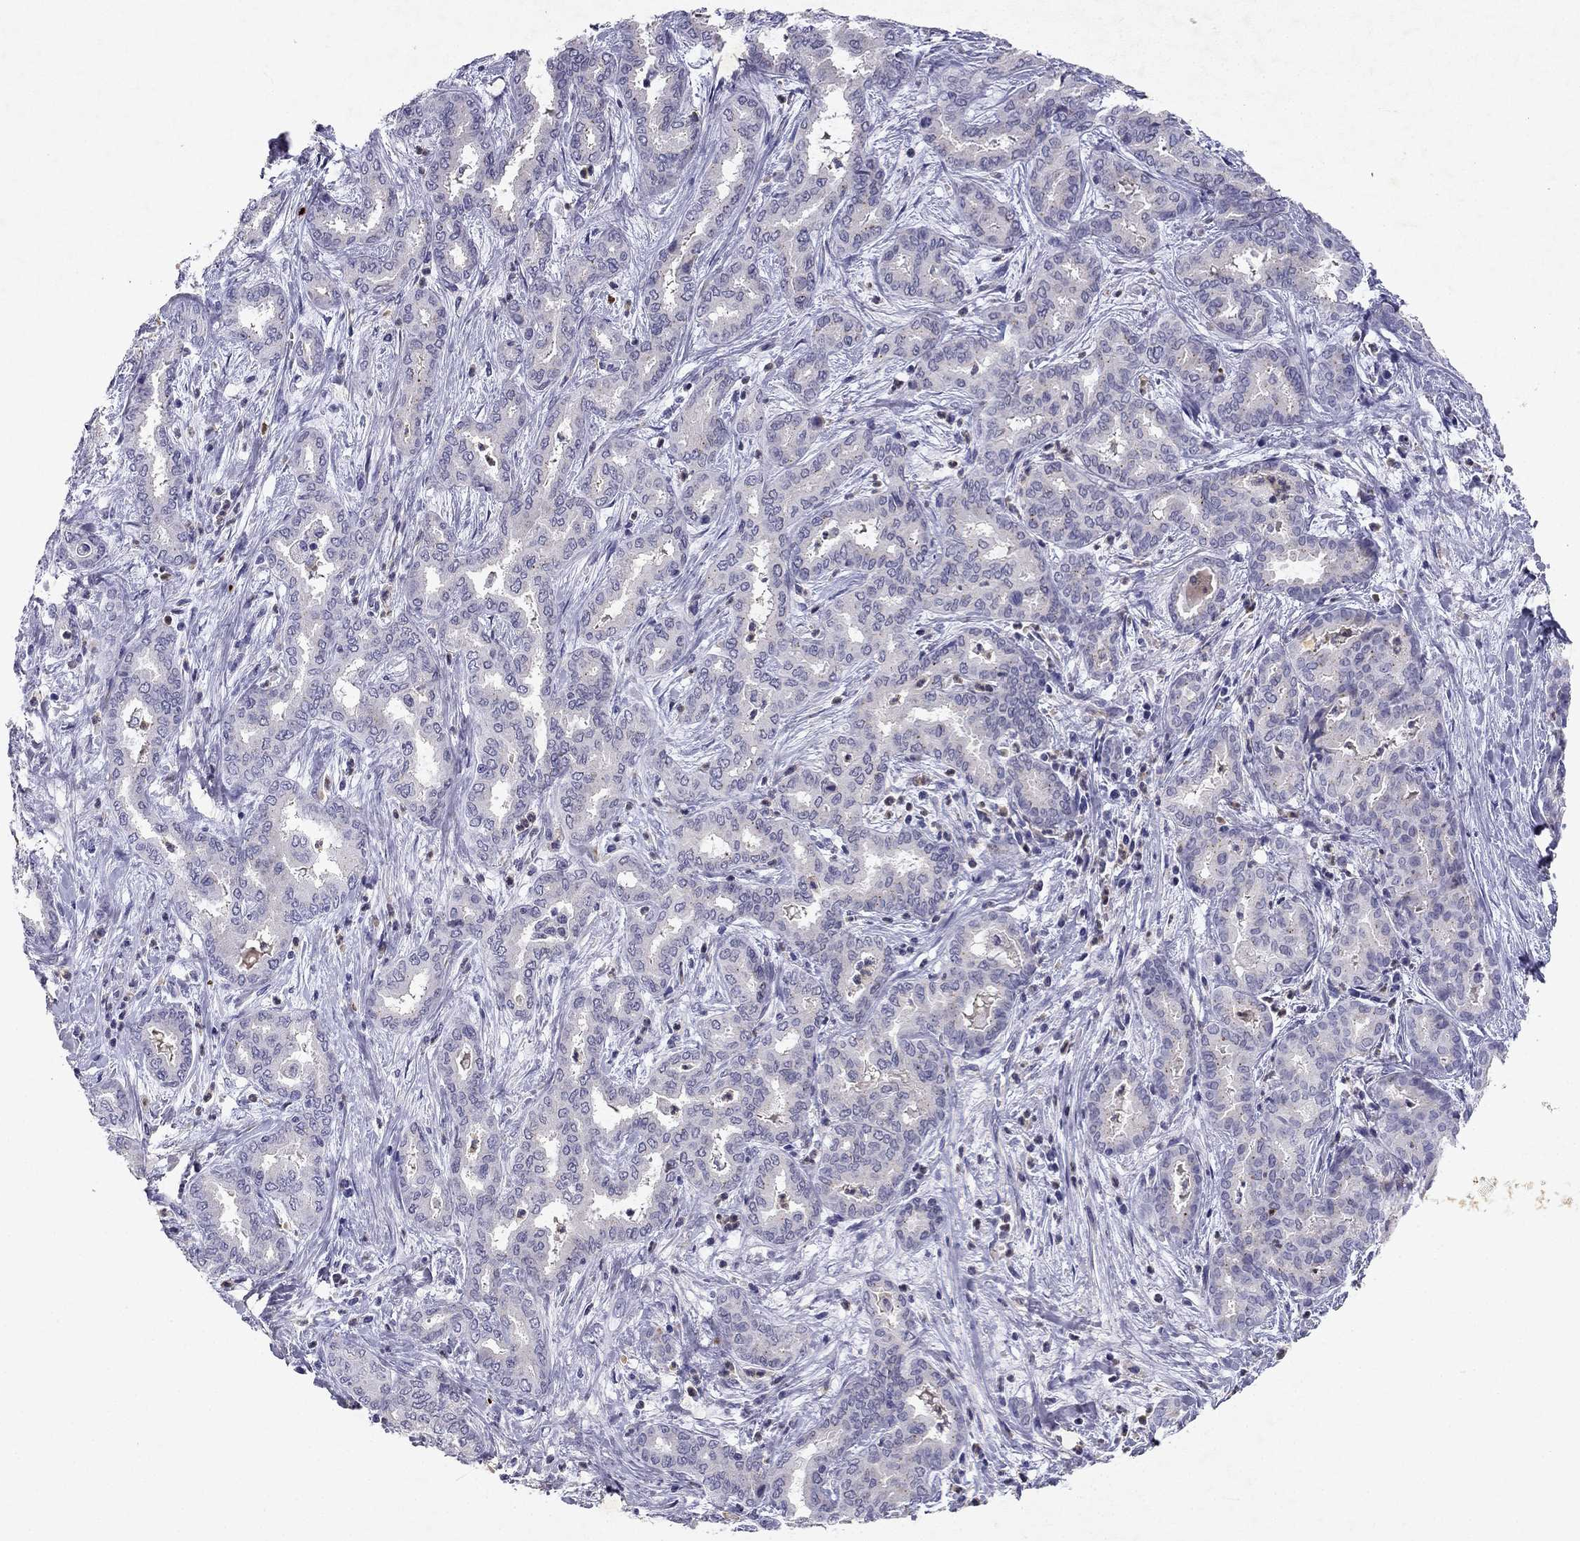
{"staining": {"intensity": "negative", "quantity": "none", "location": "none"}, "tissue": "liver cancer", "cell_type": "Tumor cells", "image_type": "cancer", "snomed": [{"axis": "morphology", "description": "Cholangiocarcinoma"}, {"axis": "topography", "description": "Liver"}], "caption": "Immunohistochemistry (IHC) image of neoplastic tissue: human liver cancer (cholangiocarcinoma) stained with DAB shows no significant protein expression in tumor cells.", "gene": "SLC6A4", "patient": {"sex": "female", "age": 64}}